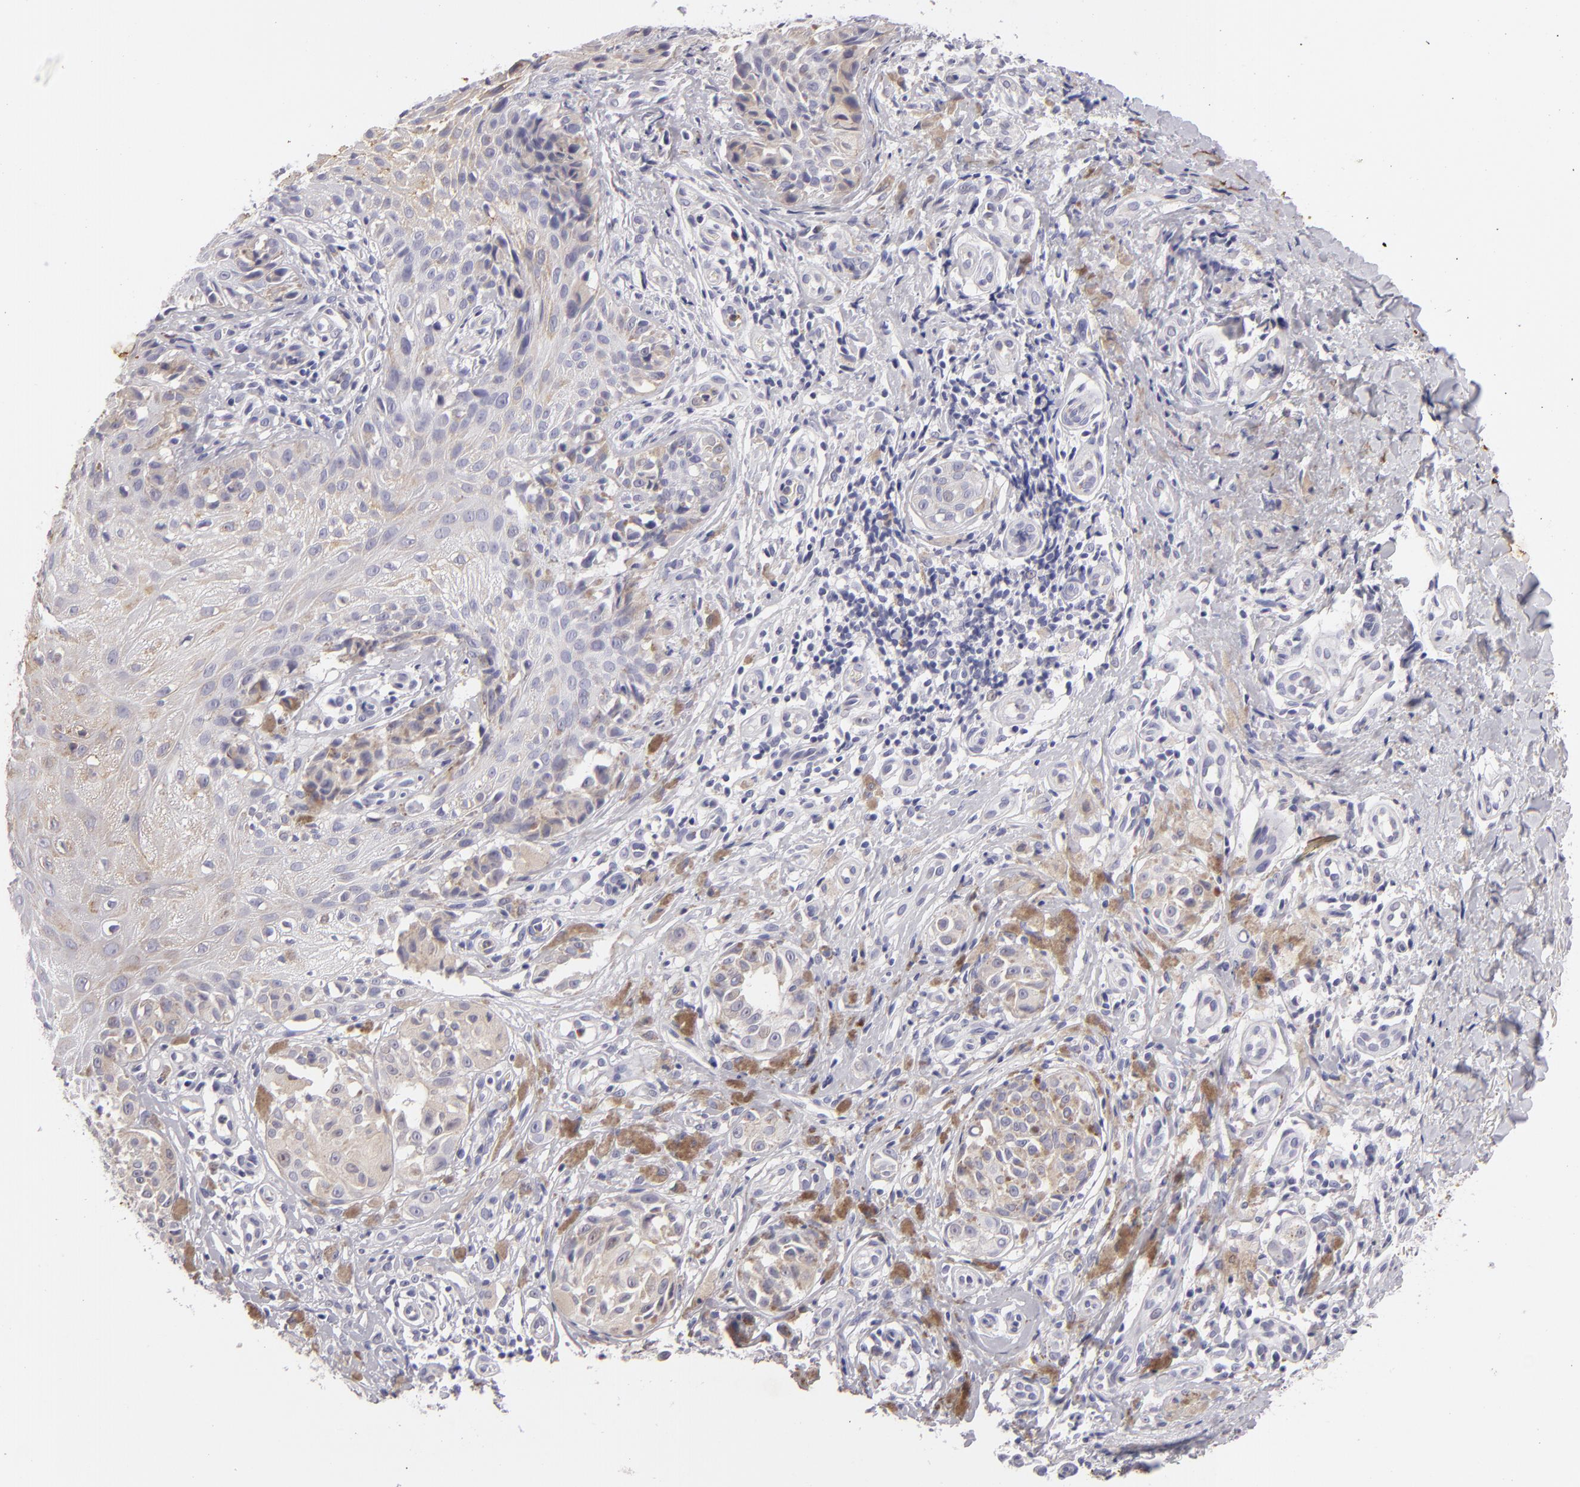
{"staining": {"intensity": "weak", "quantity": "25%-75%", "location": "cytoplasmic/membranous"}, "tissue": "melanoma", "cell_type": "Tumor cells", "image_type": "cancer", "snomed": [{"axis": "morphology", "description": "Malignant melanoma, NOS"}, {"axis": "topography", "description": "Skin"}], "caption": "Protein analysis of melanoma tissue shows weak cytoplasmic/membranous expression in approximately 25%-75% of tumor cells.", "gene": "TNNC1", "patient": {"sex": "male", "age": 67}}